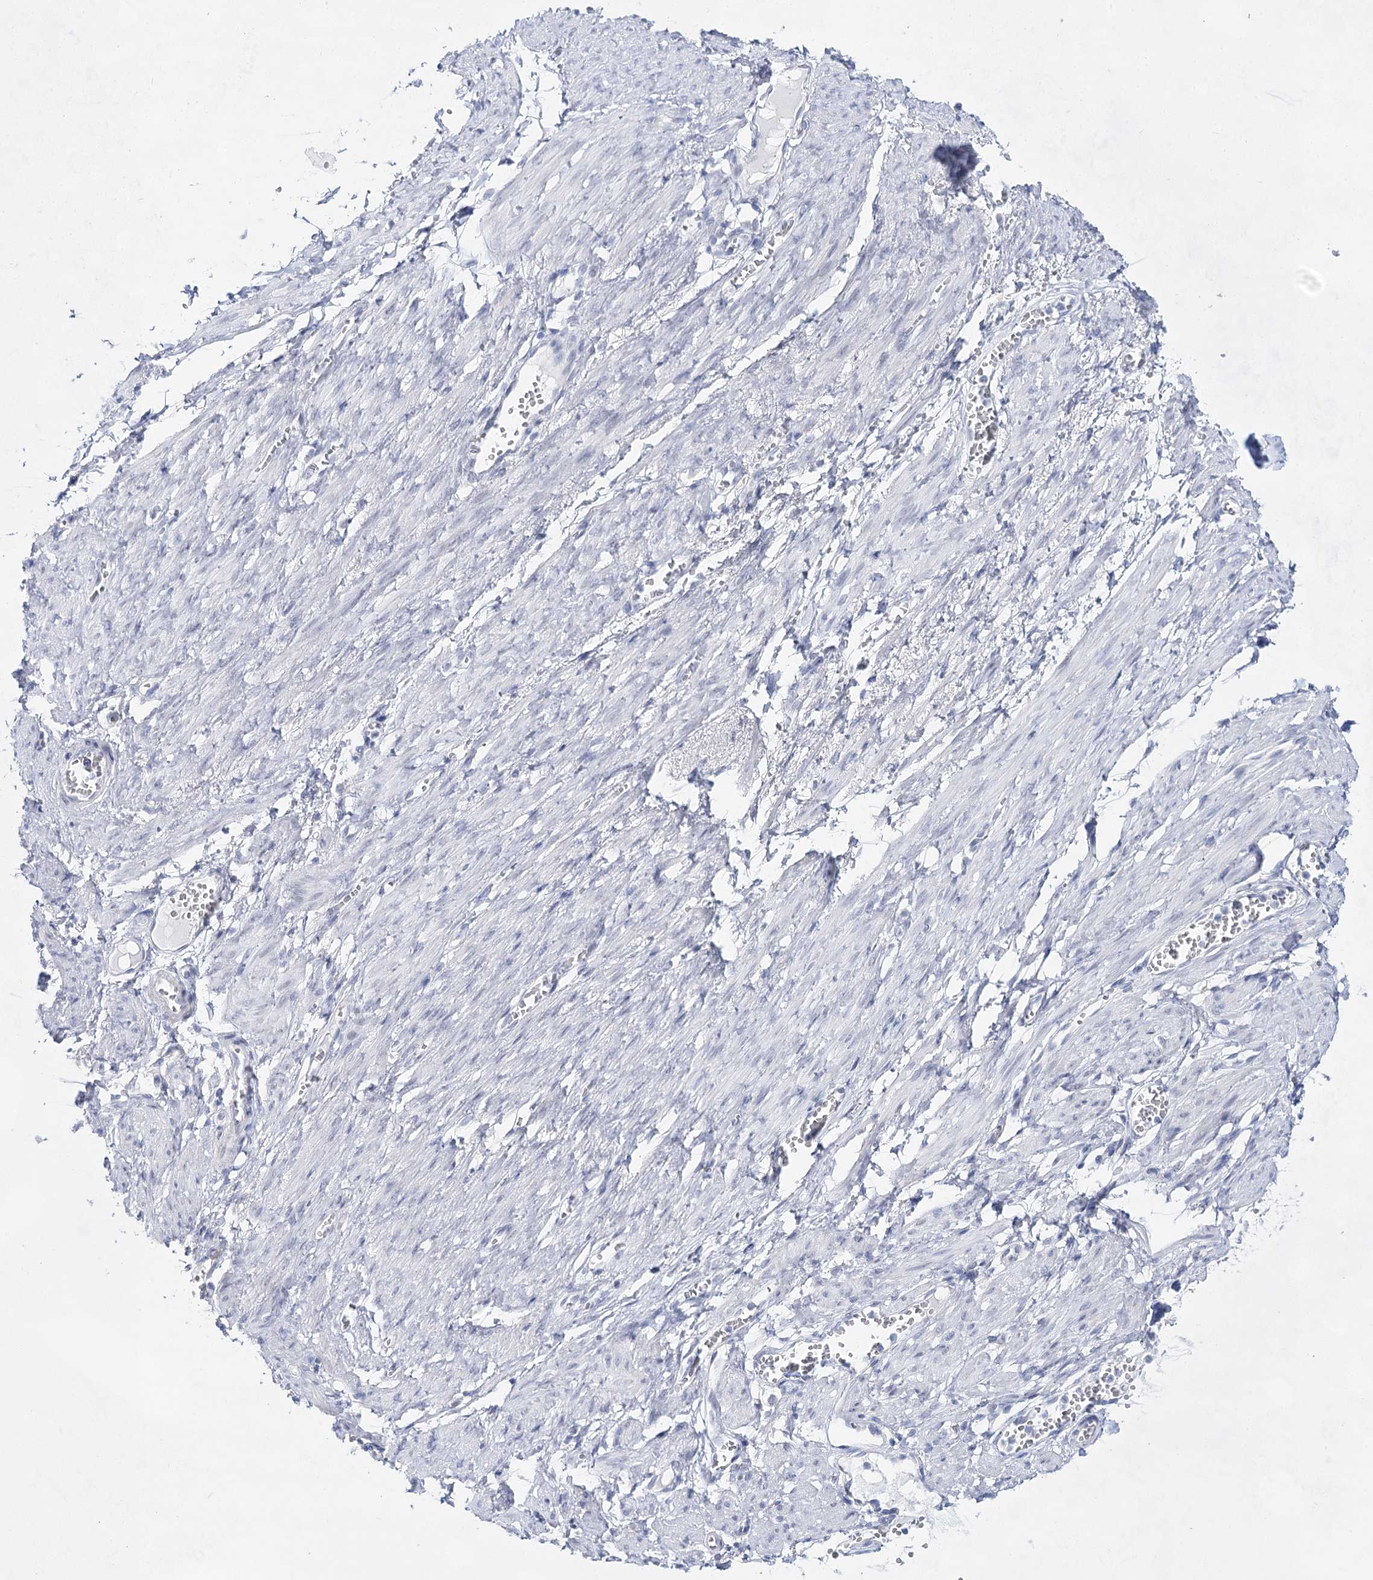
{"staining": {"intensity": "negative", "quantity": "none", "location": "none"}, "tissue": "adipose tissue", "cell_type": "Adipocytes", "image_type": "normal", "snomed": [{"axis": "morphology", "description": "Normal tissue, NOS"}, {"axis": "topography", "description": "Smooth muscle"}, {"axis": "topography", "description": "Peripheral nerve tissue"}], "caption": "DAB (3,3'-diaminobenzidine) immunohistochemical staining of unremarkable adipose tissue demonstrates no significant staining in adipocytes.", "gene": "BPHL", "patient": {"sex": "female", "age": 39}}